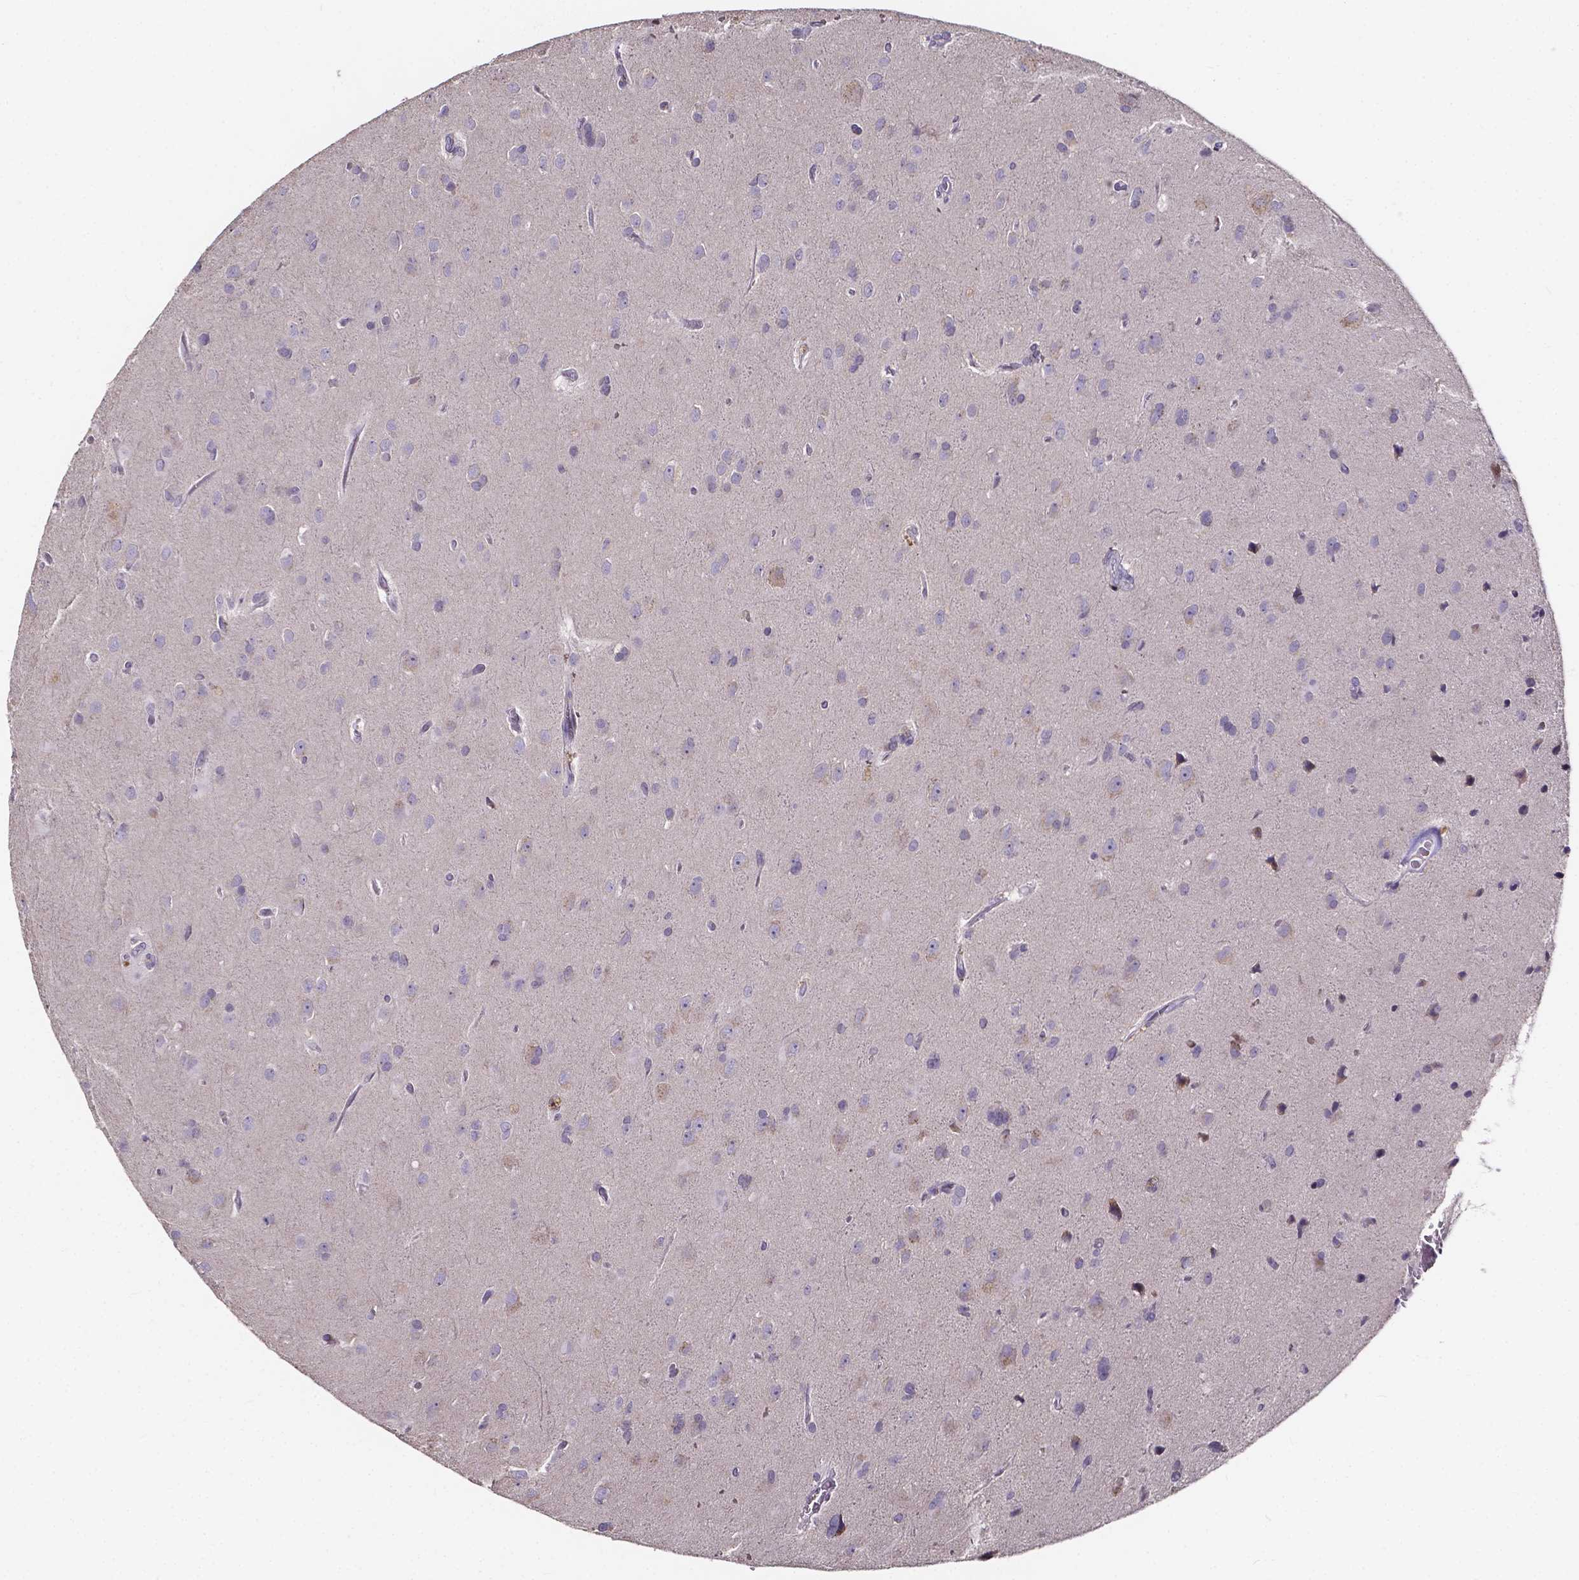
{"staining": {"intensity": "negative", "quantity": "none", "location": "none"}, "tissue": "glioma", "cell_type": "Tumor cells", "image_type": "cancer", "snomed": [{"axis": "morphology", "description": "Glioma, malignant, Low grade"}, {"axis": "topography", "description": "Brain"}], "caption": "Immunohistochemistry (IHC) of glioma shows no staining in tumor cells.", "gene": "THEMIS", "patient": {"sex": "male", "age": 58}}